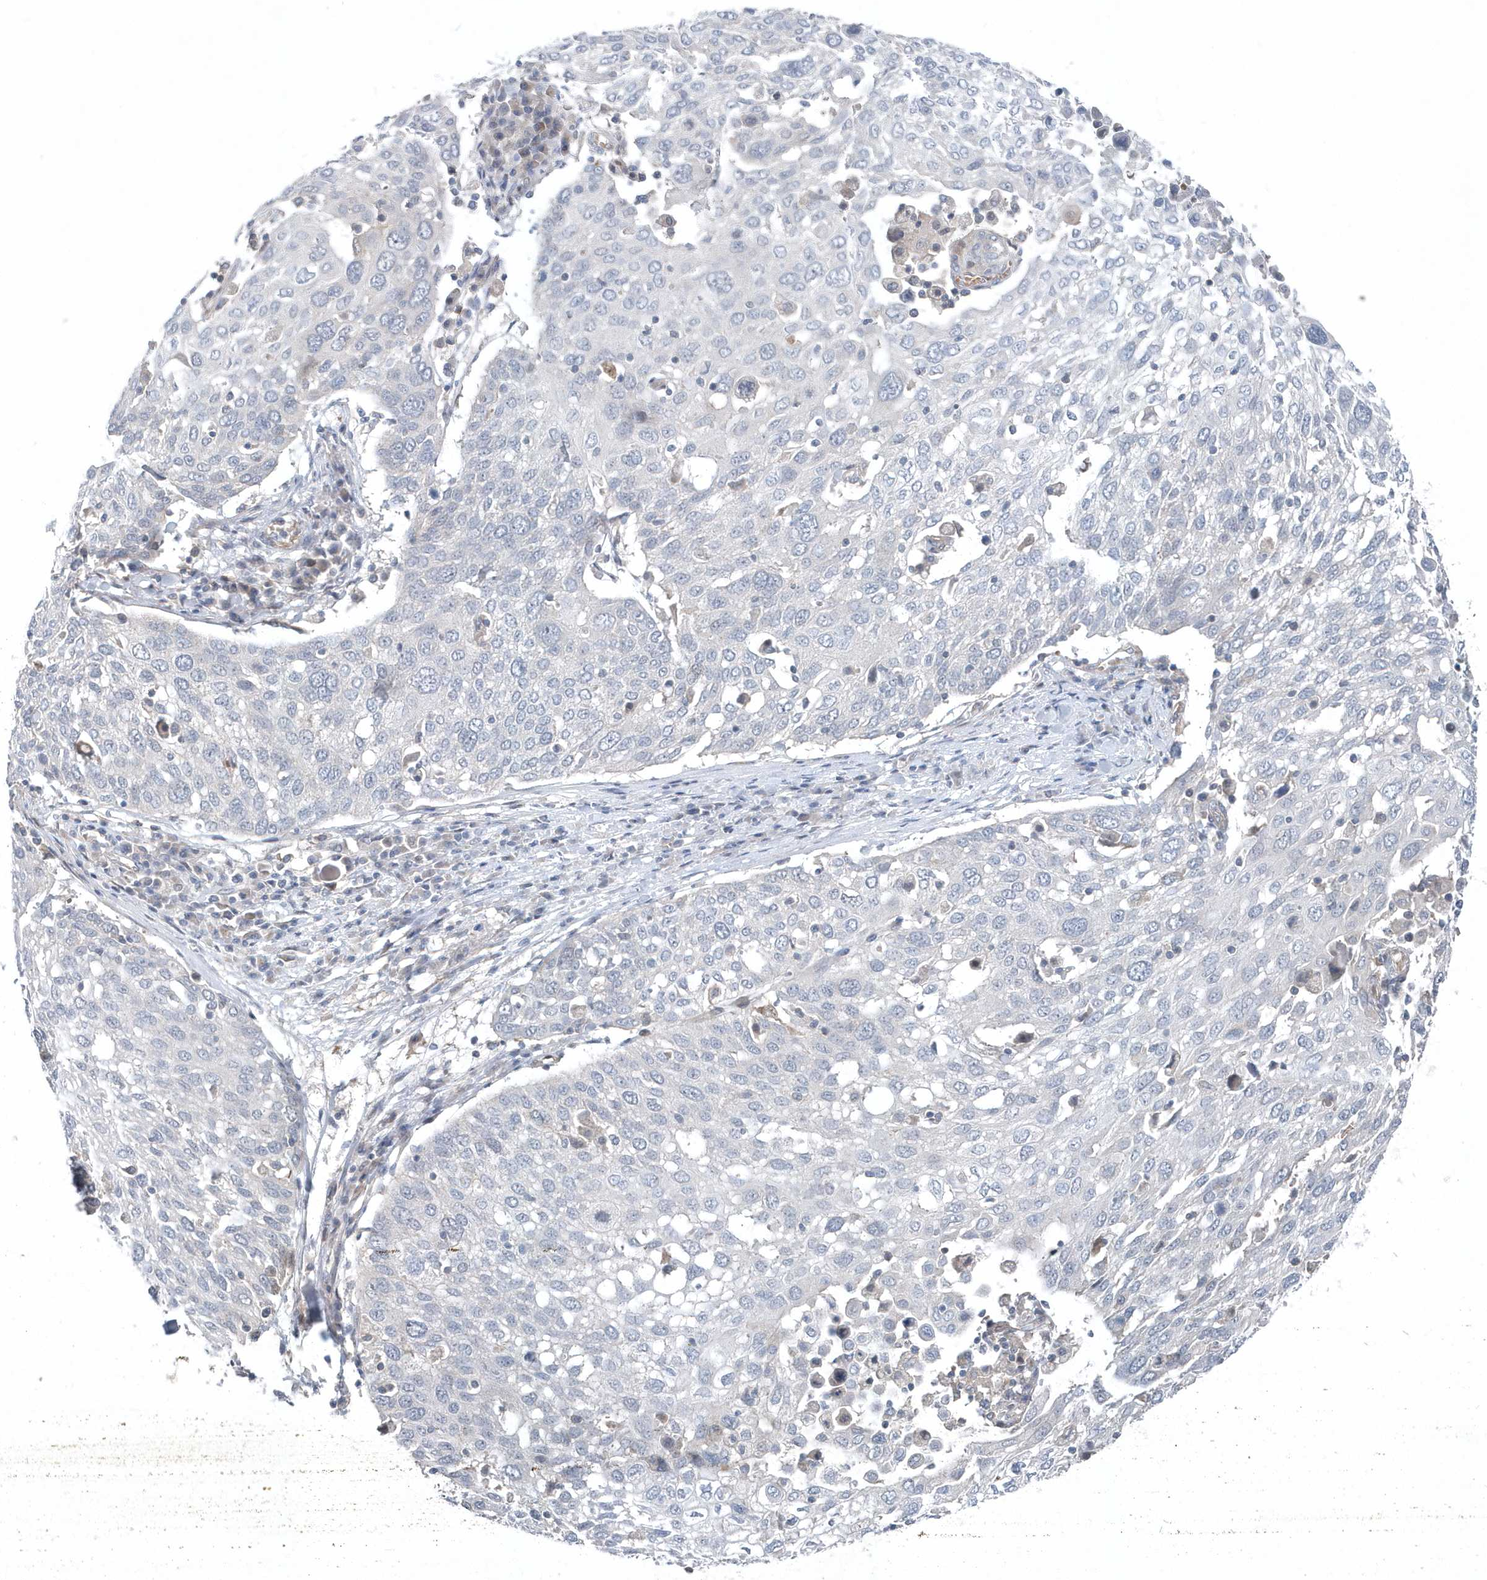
{"staining": {"intensity": "negative", "quantity": "none", "location": "none"}, "tissue": "lung cancer", "cell_type": "Tumor cells", "image_type": "cancer", "snomed": [{"axis": "morphology", "description": "Squamous cell carcinoma, NOS"}, {"axis": "topography", "description": "Lung"}], "caption": "A photomicrograph of lung squamous cell carcinoma stained for a protein exhibits no brown staining in tumor cells.", "gene": "MCC", "patient": {"sex": "male", "age": 65}}